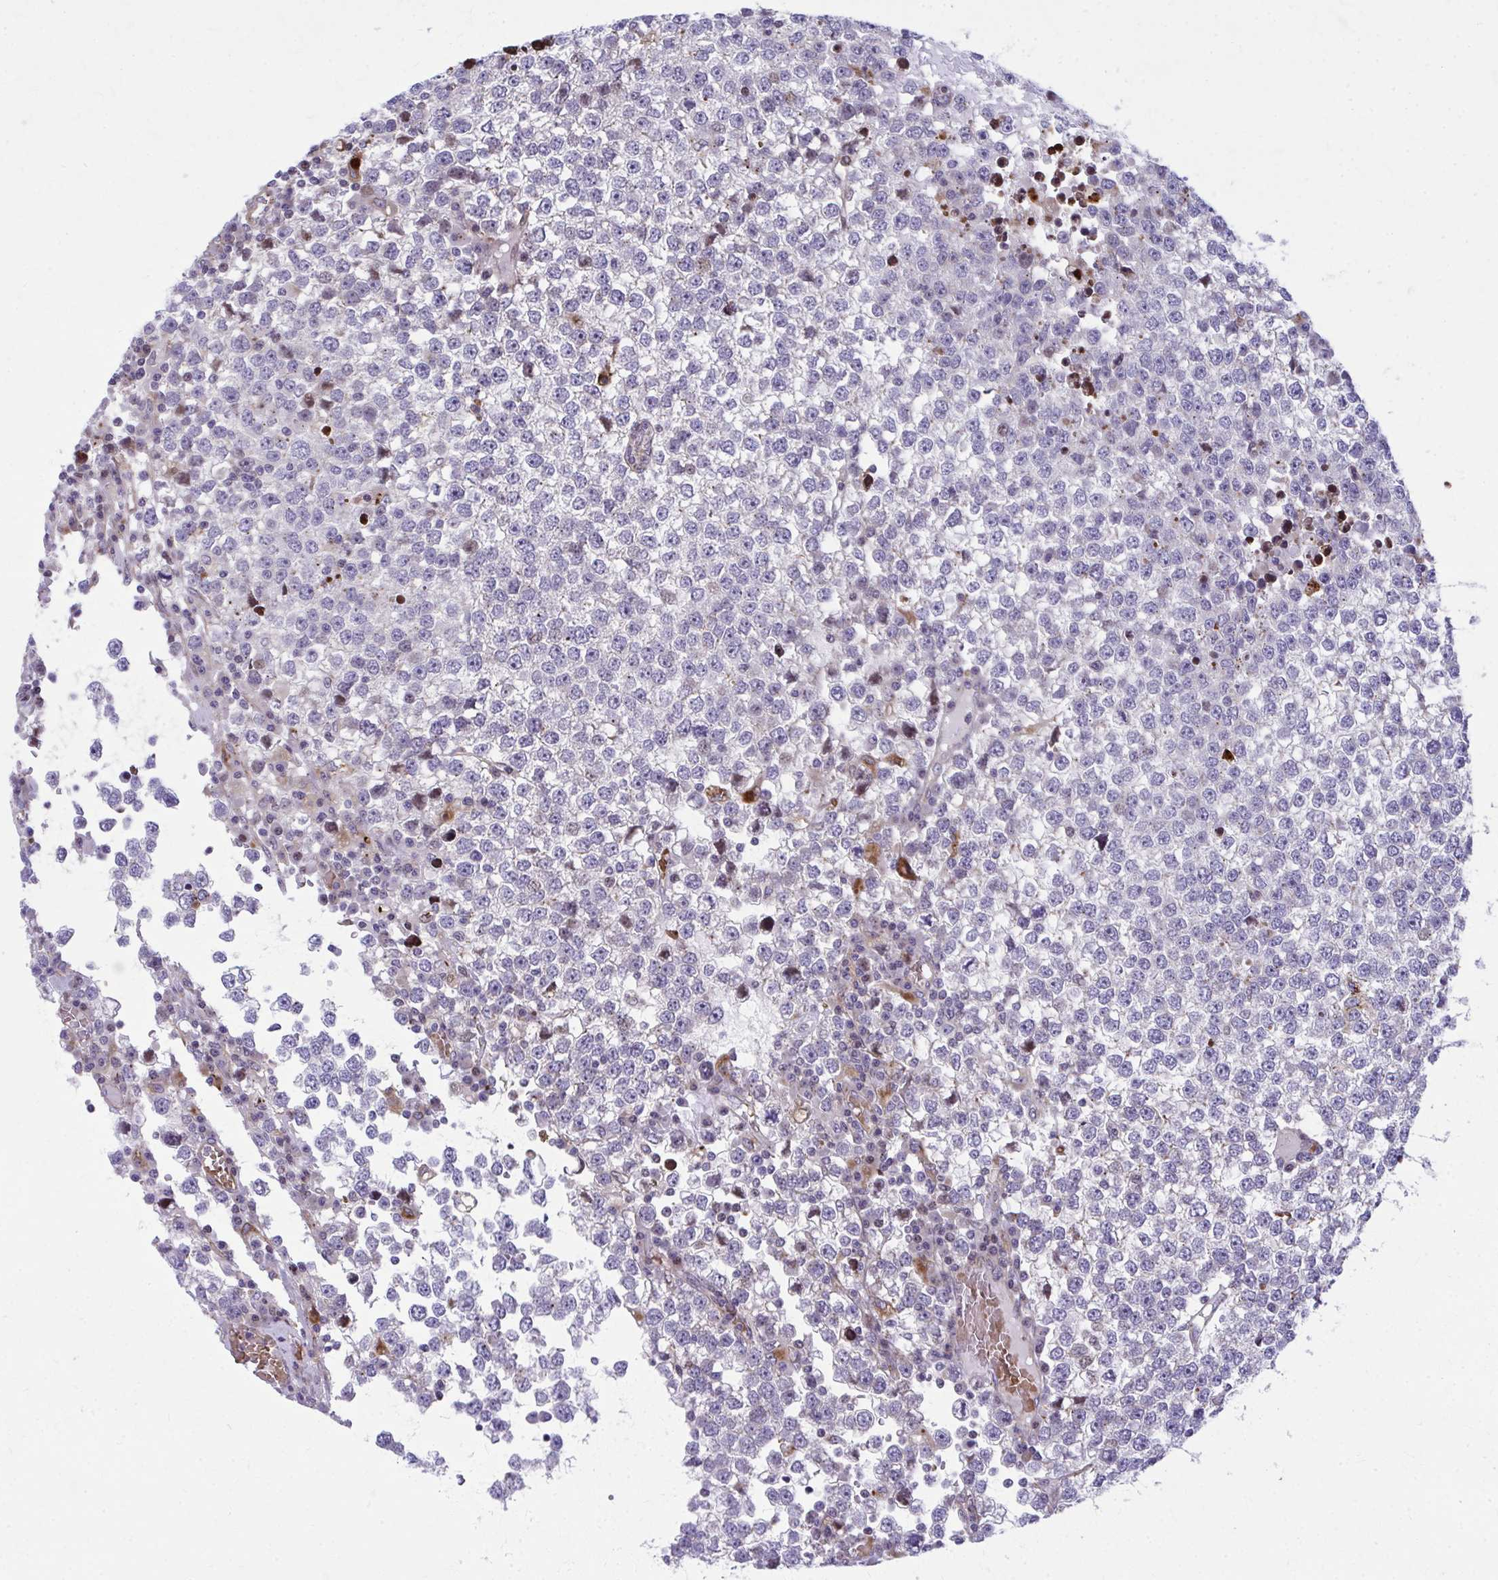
{"staining": {"intensity": "negative", "quantity": "none", "location": "none"}, "tissue": "testis cancer", "cell_type": "Tumor cells", "image_type": "cancer", "snomed": [{"axis": "morphology", "description": "Seminoma, NOS"}, {"axis": "topography", "description": "Testis"}], "caption": "Tumor cells are negative for brown protein staining in testis cancer.", "gene": "LRRC4B", "patient": {"sex": "male", "age": 65}}